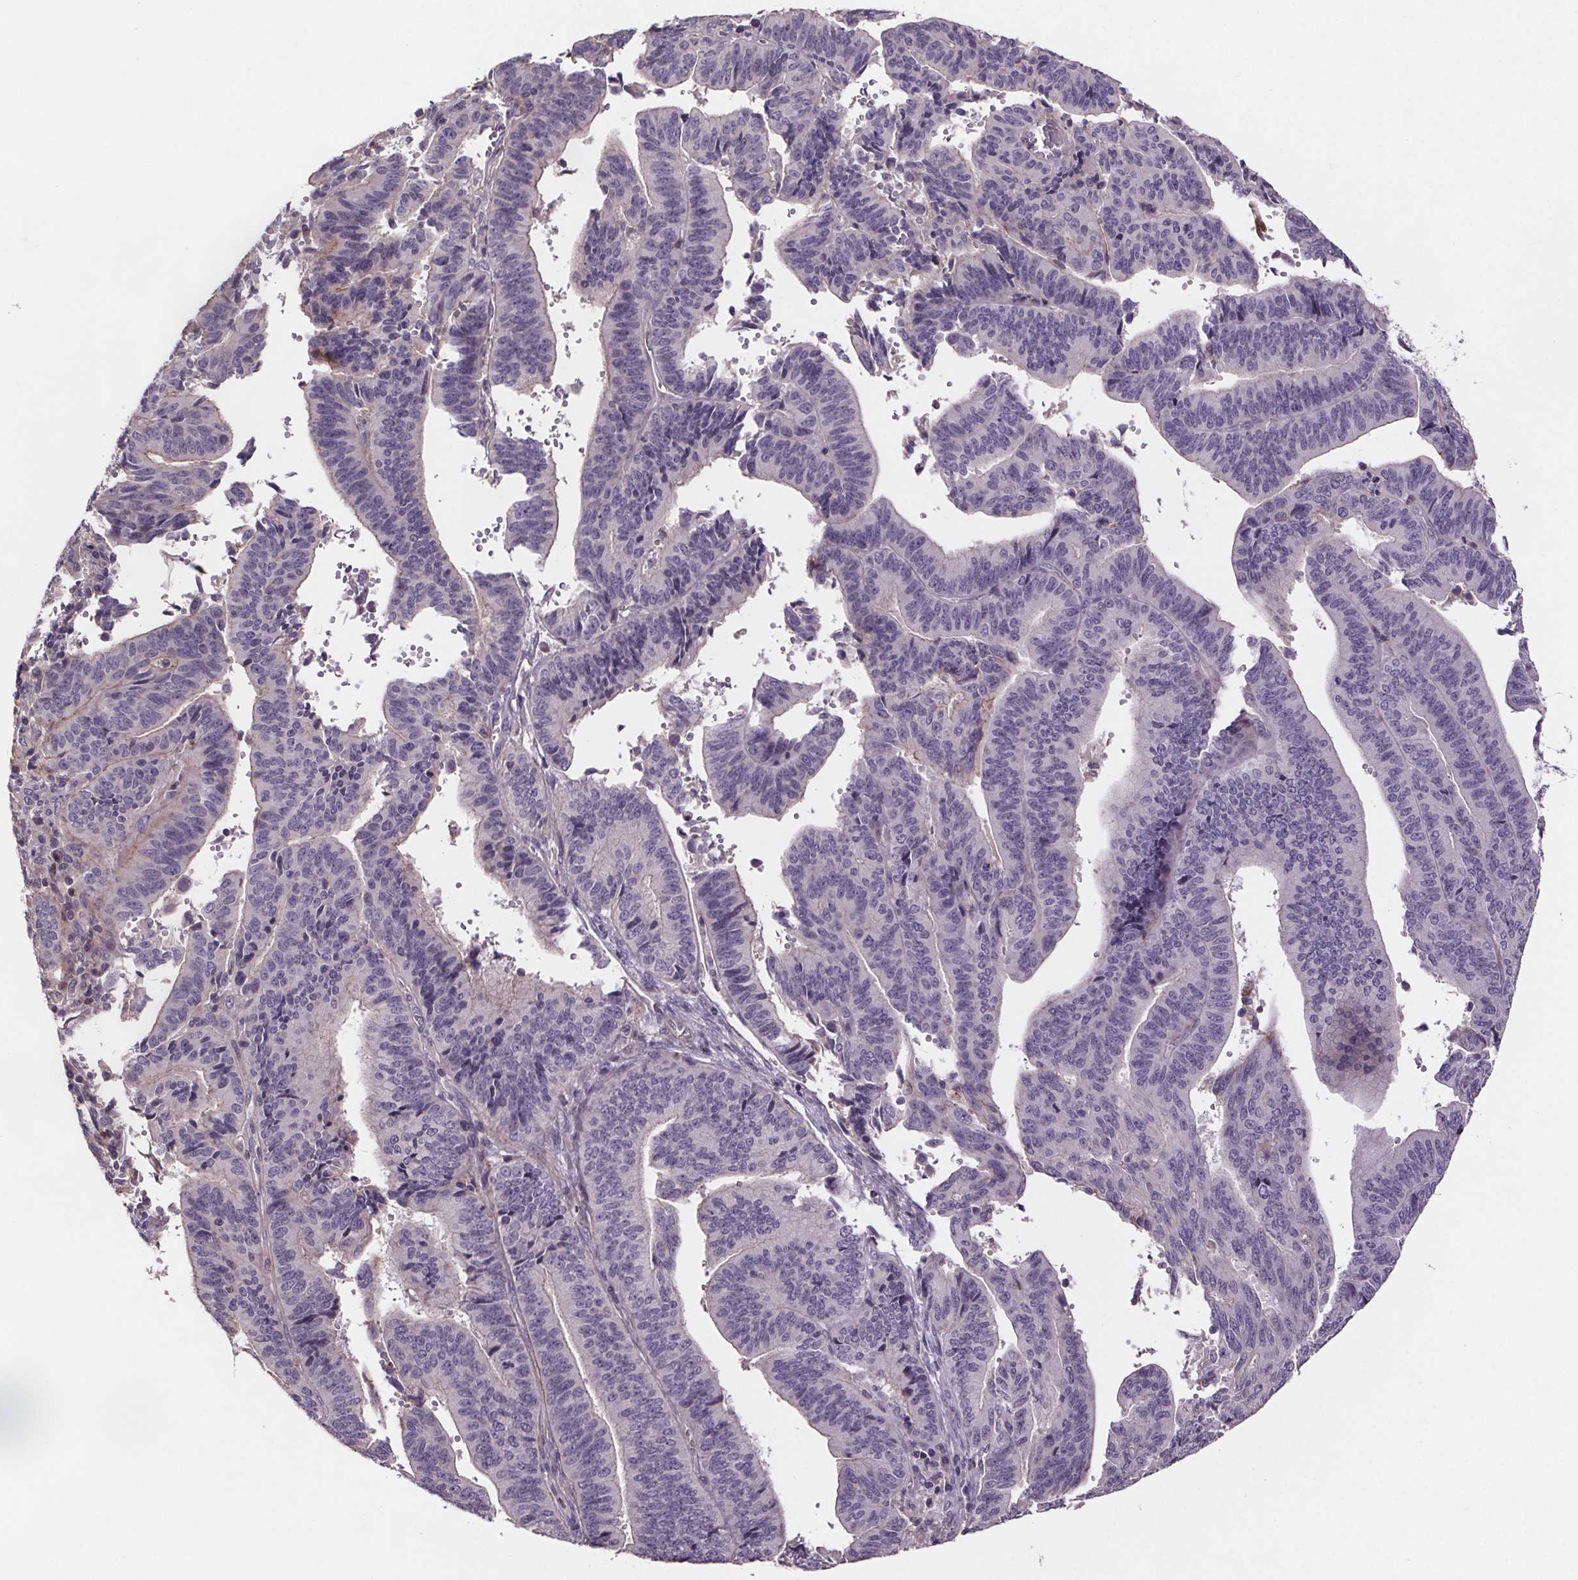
{"staining": {"intensity": "negative", "quantity": "none", "location": "none"}, "tissue": "endometrial cancer", "cell_type": "Tumor cells", "image_type": "cancer", "snomed": [{"axis": "morphology", "description": "Adenocarcinoma, NOS"}, {"axis": "topography", "description": "Endometrium"}], "caption": "Tumor cells are negative for brown protein staining in endometrial cancer (adenocarcinoma).", "gene": "CLN3", "patient": {"sex": "female", "age": 61}}